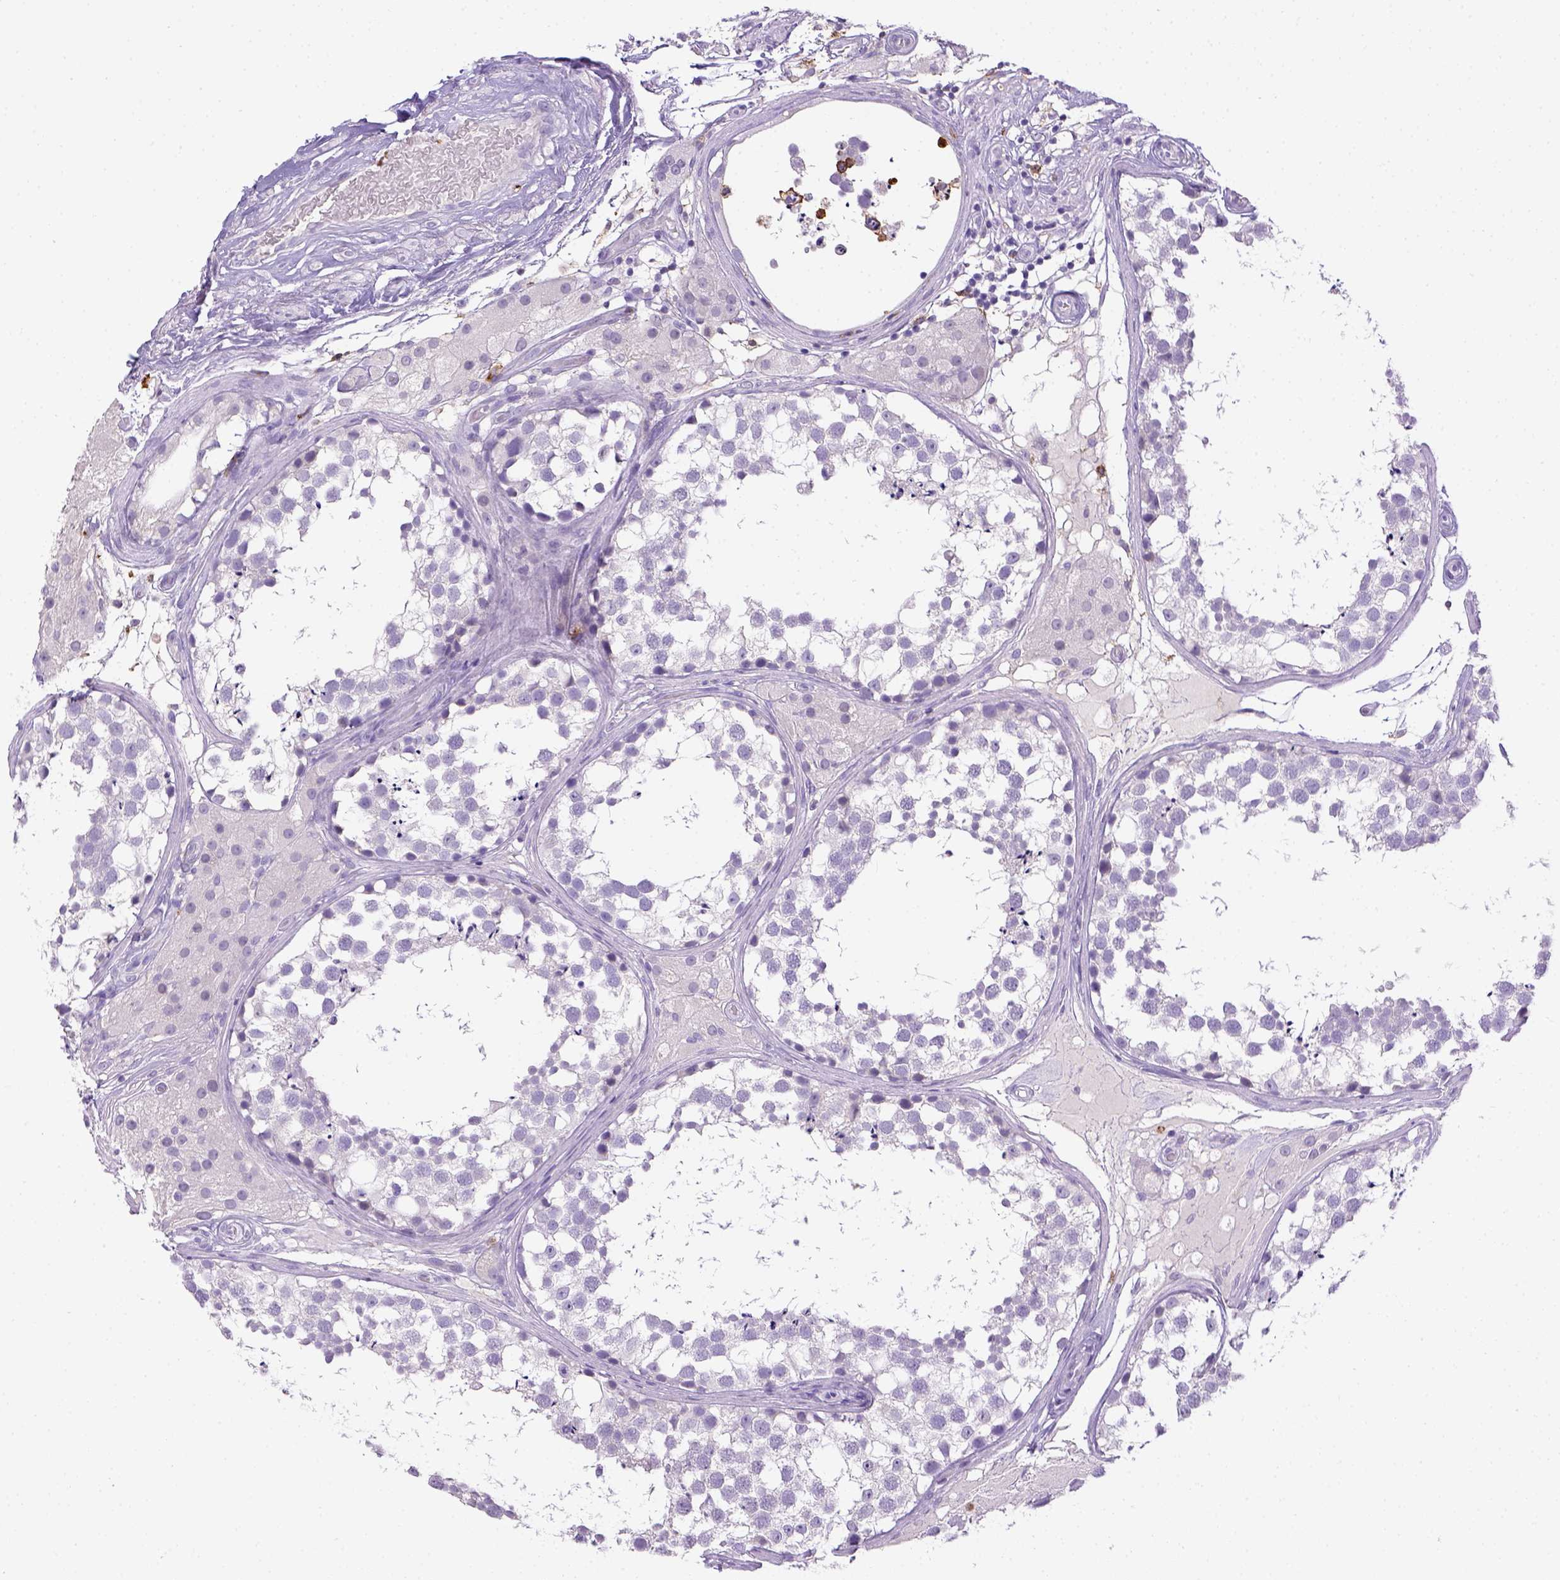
{"staining": {"intensity": "negative", "quantity": "none", "location": "none"}, "tissue": "testis", "cell_type": "Cells in seminiferous ducts", "image_type": "normal", "snomed": [{"axis": "morphology", "description": "Normal tissue, NOS"}, {"axis": "morphology", "description": "Seminoma, NOS"}, {"axis": "topography", "description": "Testis"}], "caption": "High power microscopy micrograph of an immunohistochemistry histopathology image of benign testis, revealing no significant positivity in cells in seminiferous ducts. Nuclei are stained in blue.", "gene": "ITGAM", "patient": {"sex": "male", "age": 65}}